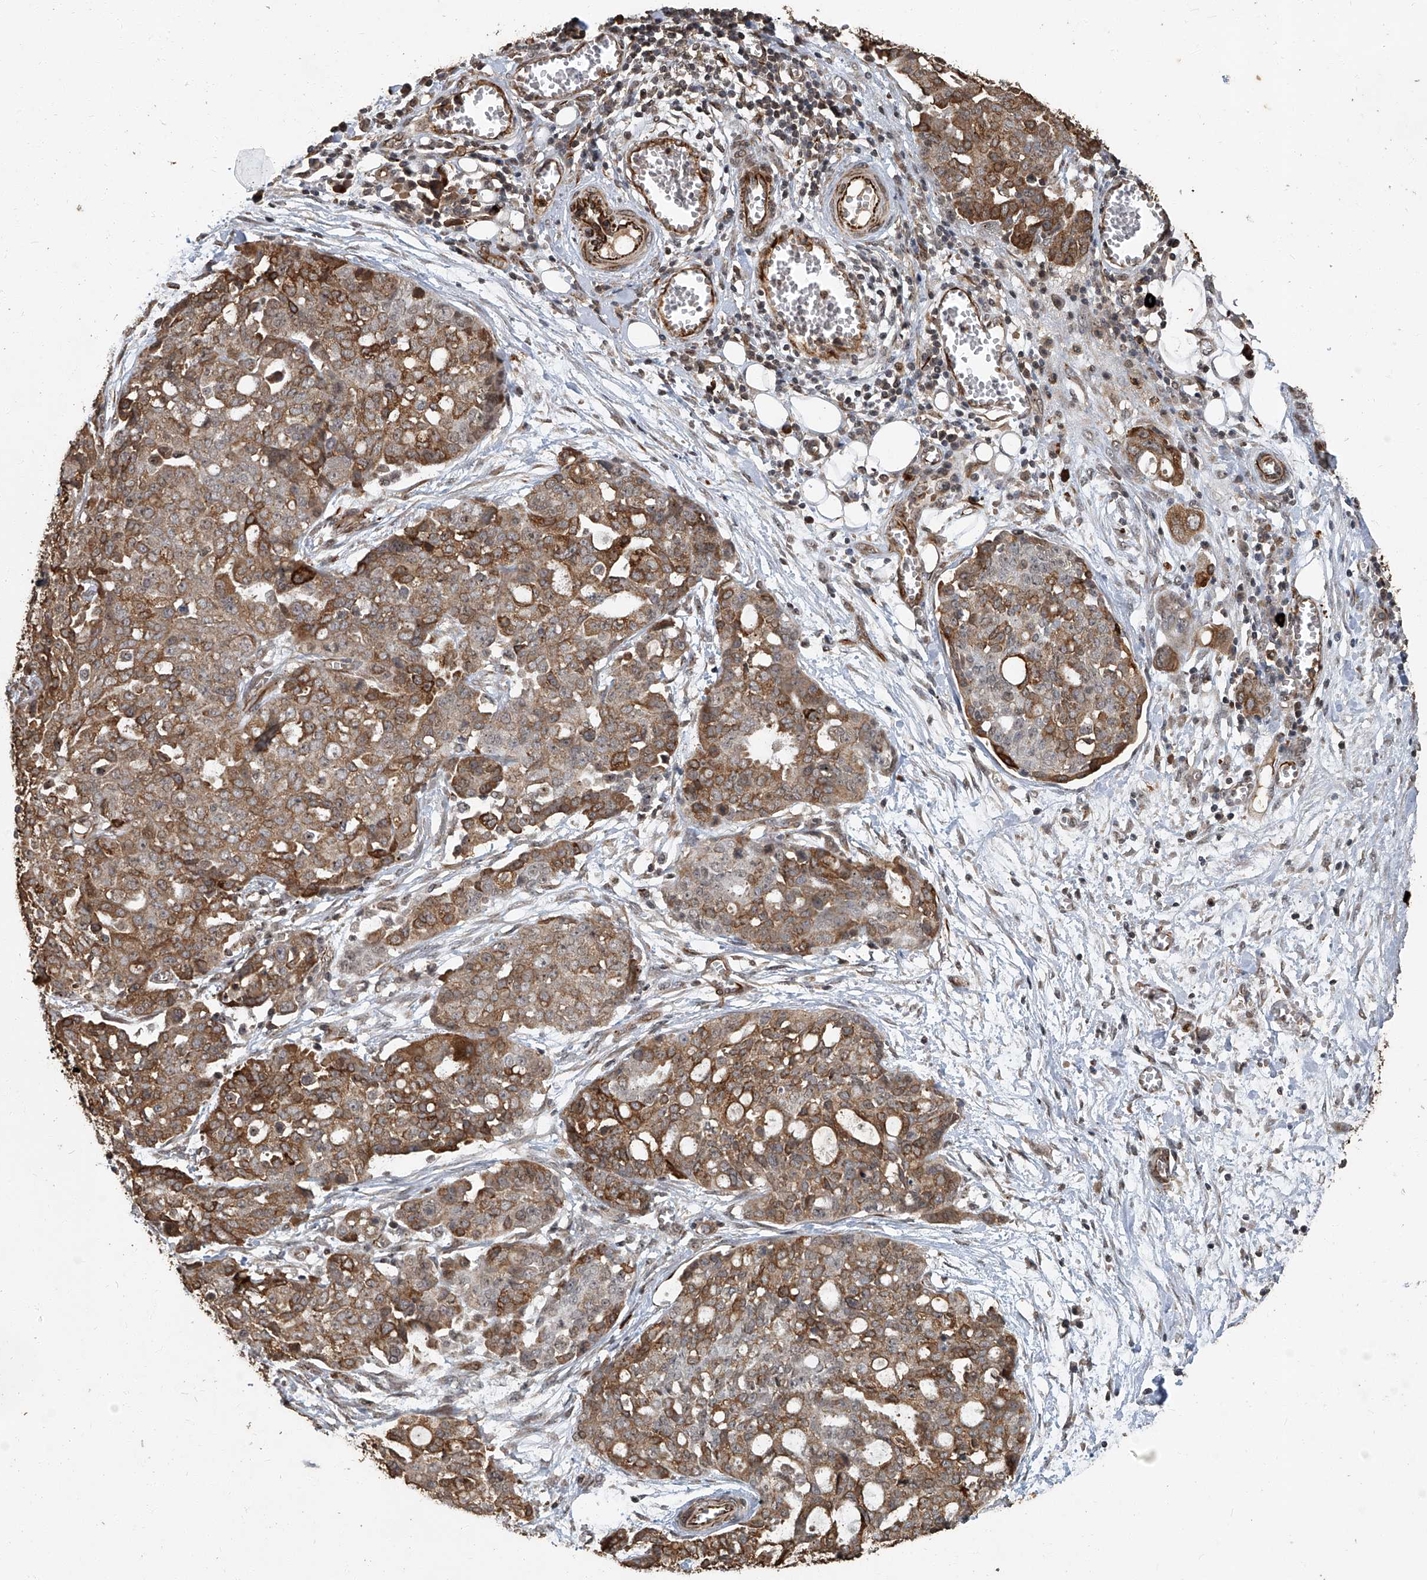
{"staining": {"intensity": "strong", "quantity": ">75%", "location": "cytoplasmic/membranous"}, "tissue": "ovarian cancer", "cell_type": "Tumor cells", "image_type": "cancer", "snomed": [{"axis": "morphology", "description": "Cystadenocarcinoma, serous, NOS"}, {"axis": "topography", "description": "Soft tissue"}, {"axis": "topography", "description": "Ovary"}], "caption": "Protein expression analysis of ovarian cancer (serous cystadenocarcinoma) shows strong cytoplasmic/membranous expression in about >75% of tumor cells.", "gene": "GPR132", "patient": {"sex": "female", "age": 57}}